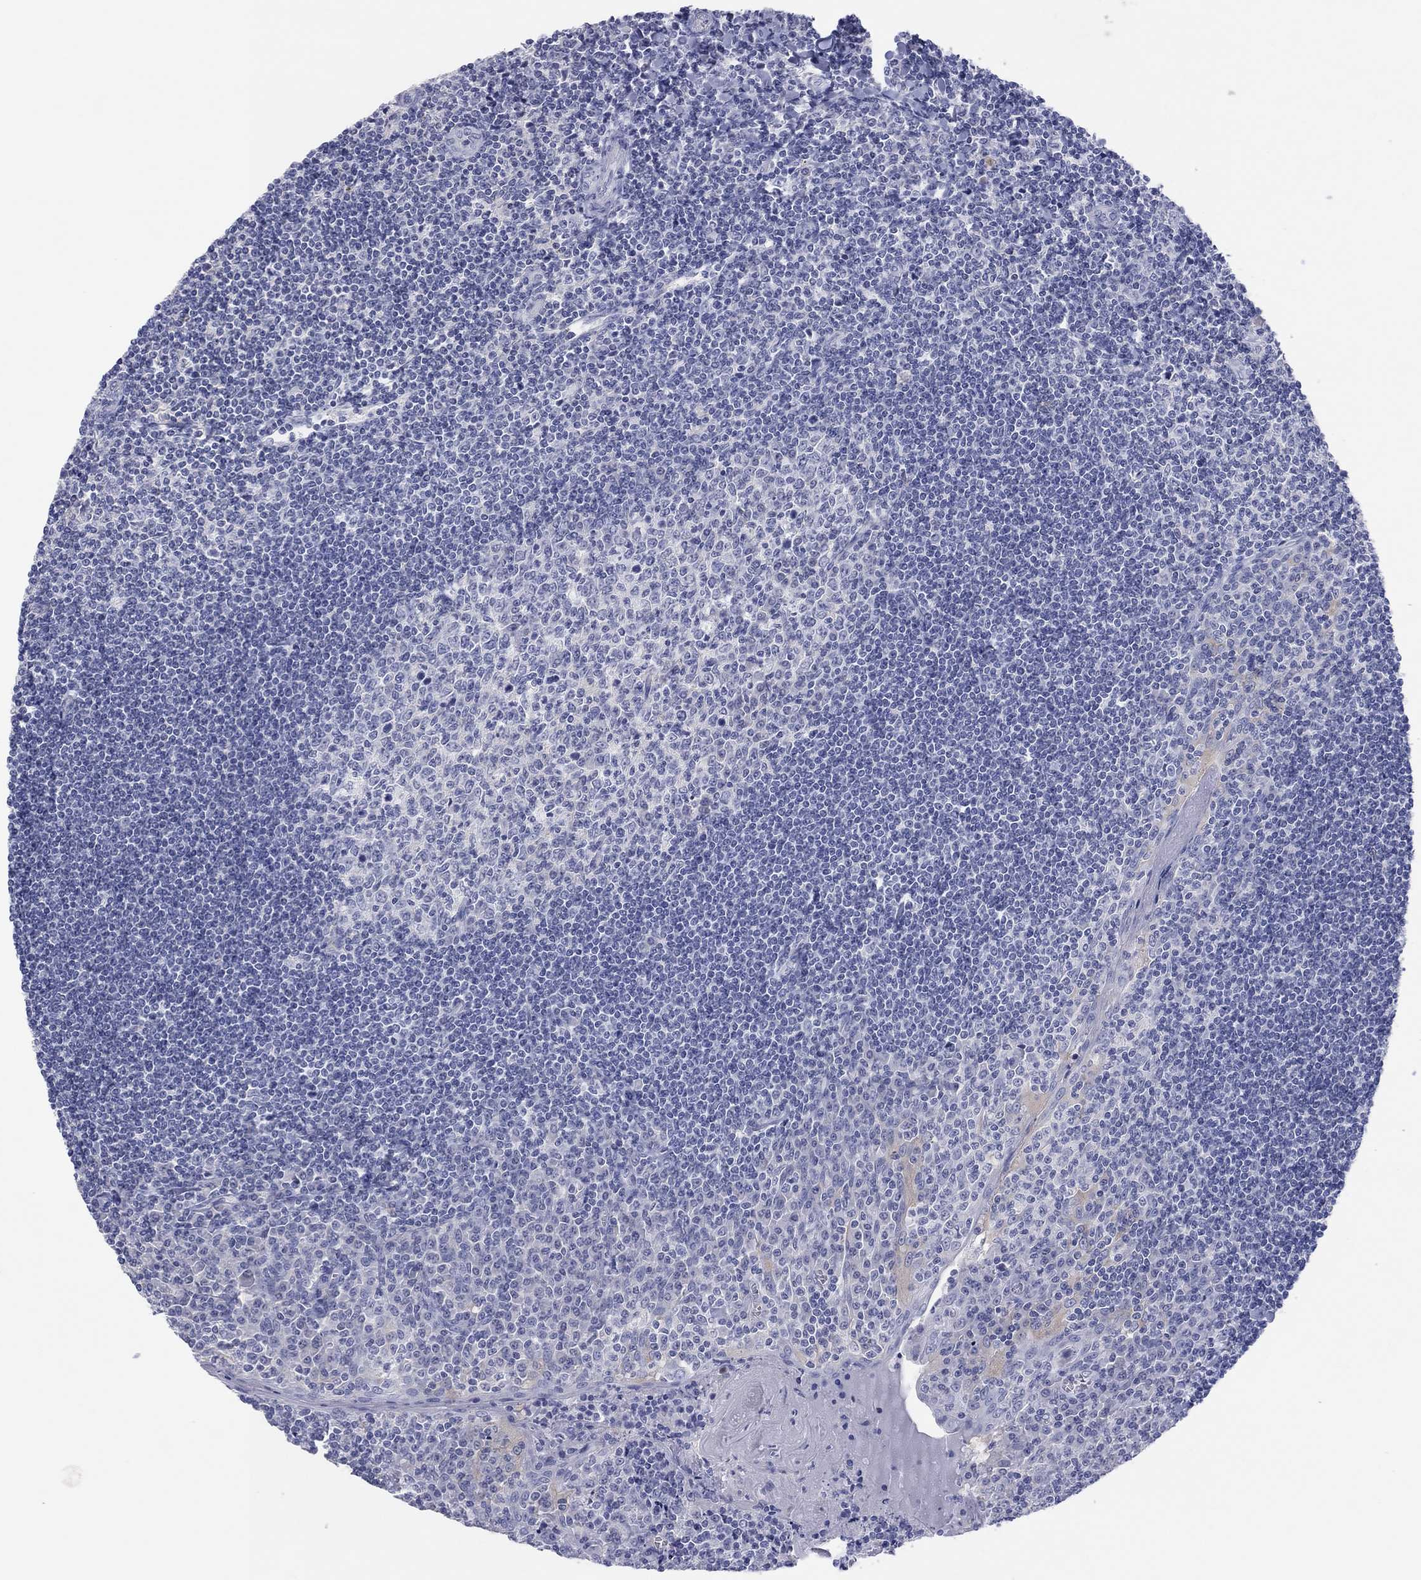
{"staining": {"intensity": "negative", "quantity": "none", "location": "none"}, "tissue": "tonsil", "cell_type": "Germinal center cells", "image_type": "normal", "snomed": [{"axis": "morphology", "description": "Normal tissue, NOS"}, {"axis": "topography", "description": "Tonsil"}], "caption": "Micrograph shows no significant protein staining in germinal center cells of unremarkable tonsil.", "gene": "CPNE6", "patient": {"sex": "female", "age": 12}}